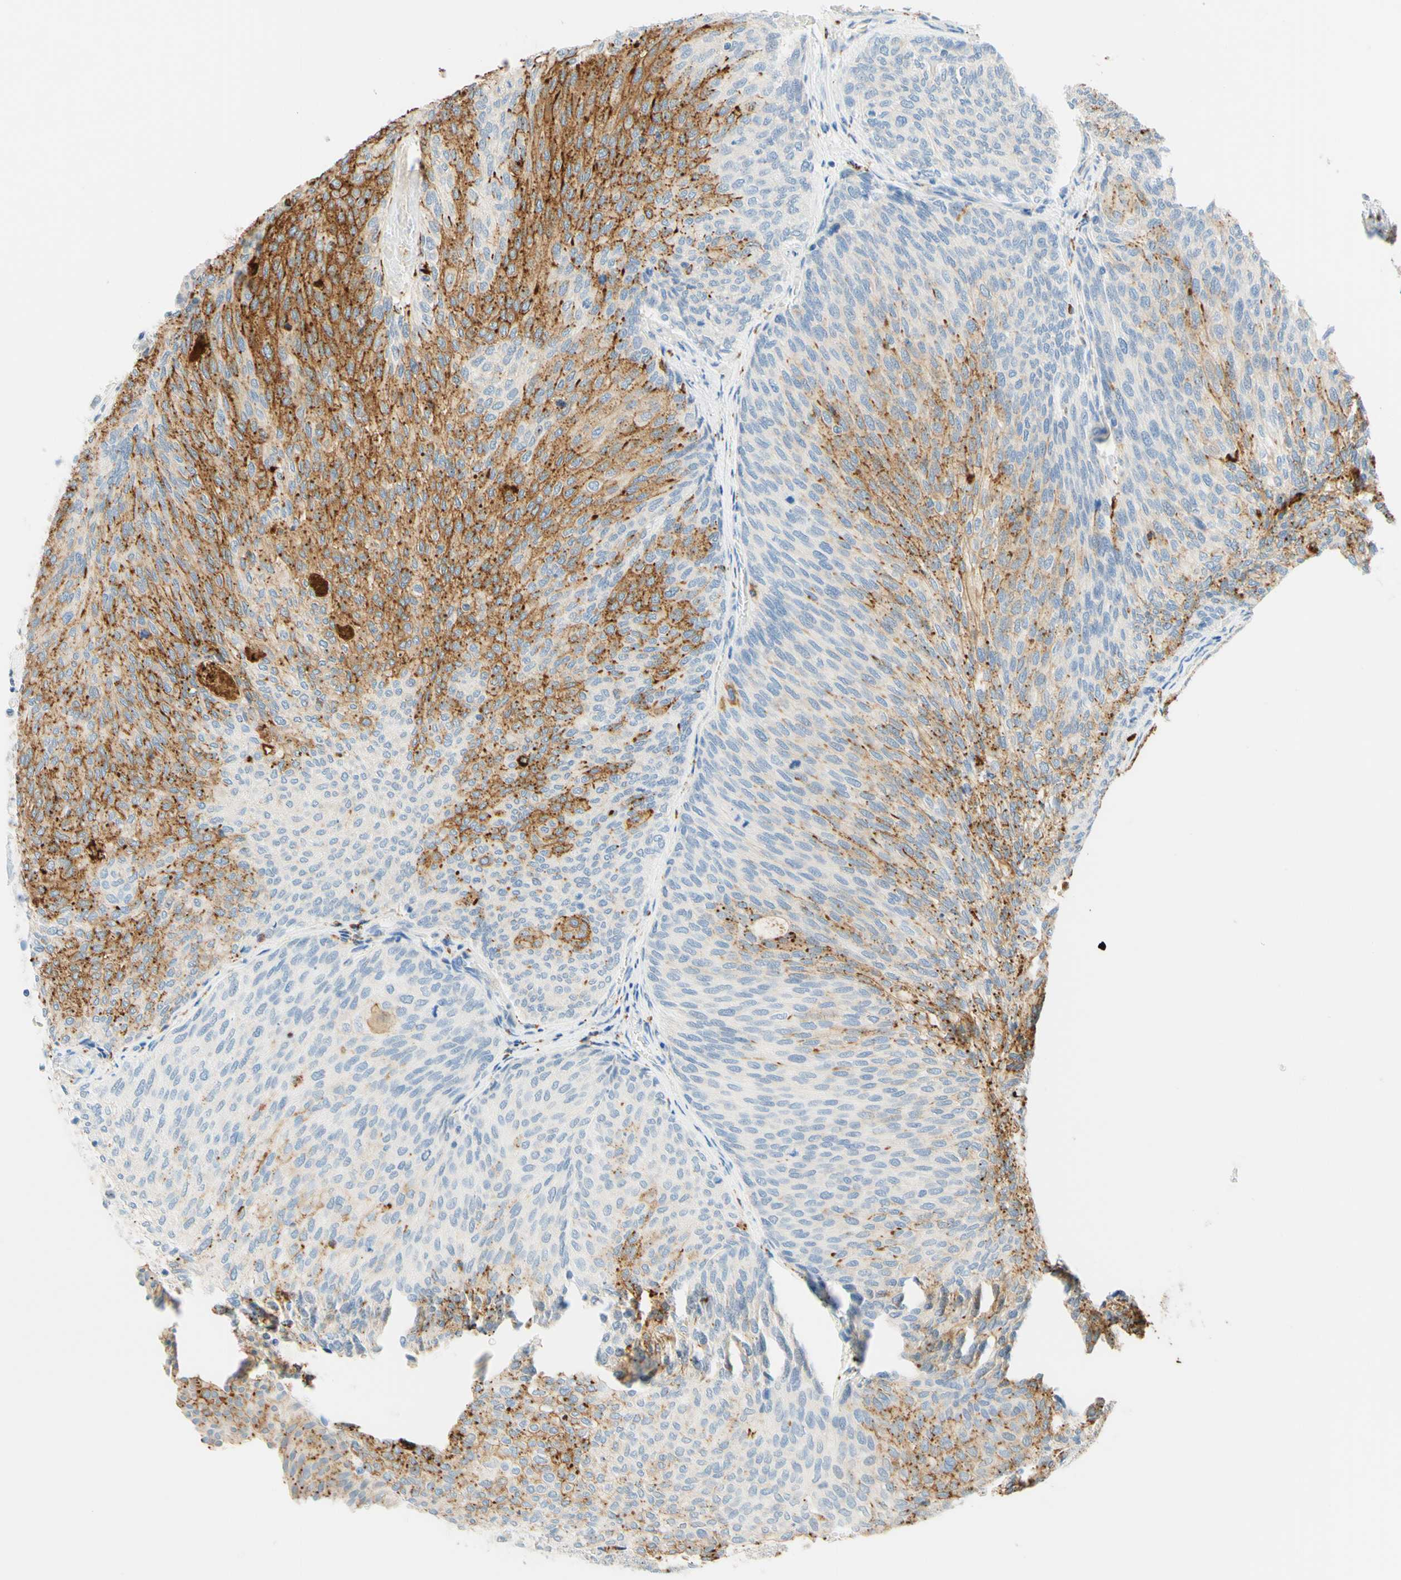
{"staining": {"intensity": "moderate", "quantity": "25%-75%", "location": "cytoplasmic/membranous"}, "tissue": "urothelial cancer", "cell_type": "Tumor cells", "image_type": "cancer", "snomed": [{"axis": "morphology", "description": "Urothelial carcinoma, Low grade"}, {"axis": "topography", "description": "Urinary bladder"}], "caption": "Immunohistochemistry image of low-grade urothelial carcinoma stained for a protein (brown), which shows medium levels of moderate cytoplasmic/membranous expression in approximately 25%-75% of tumor cells.", "gene": "TREM2", "patient": {"sex": "female", "age": 79}}